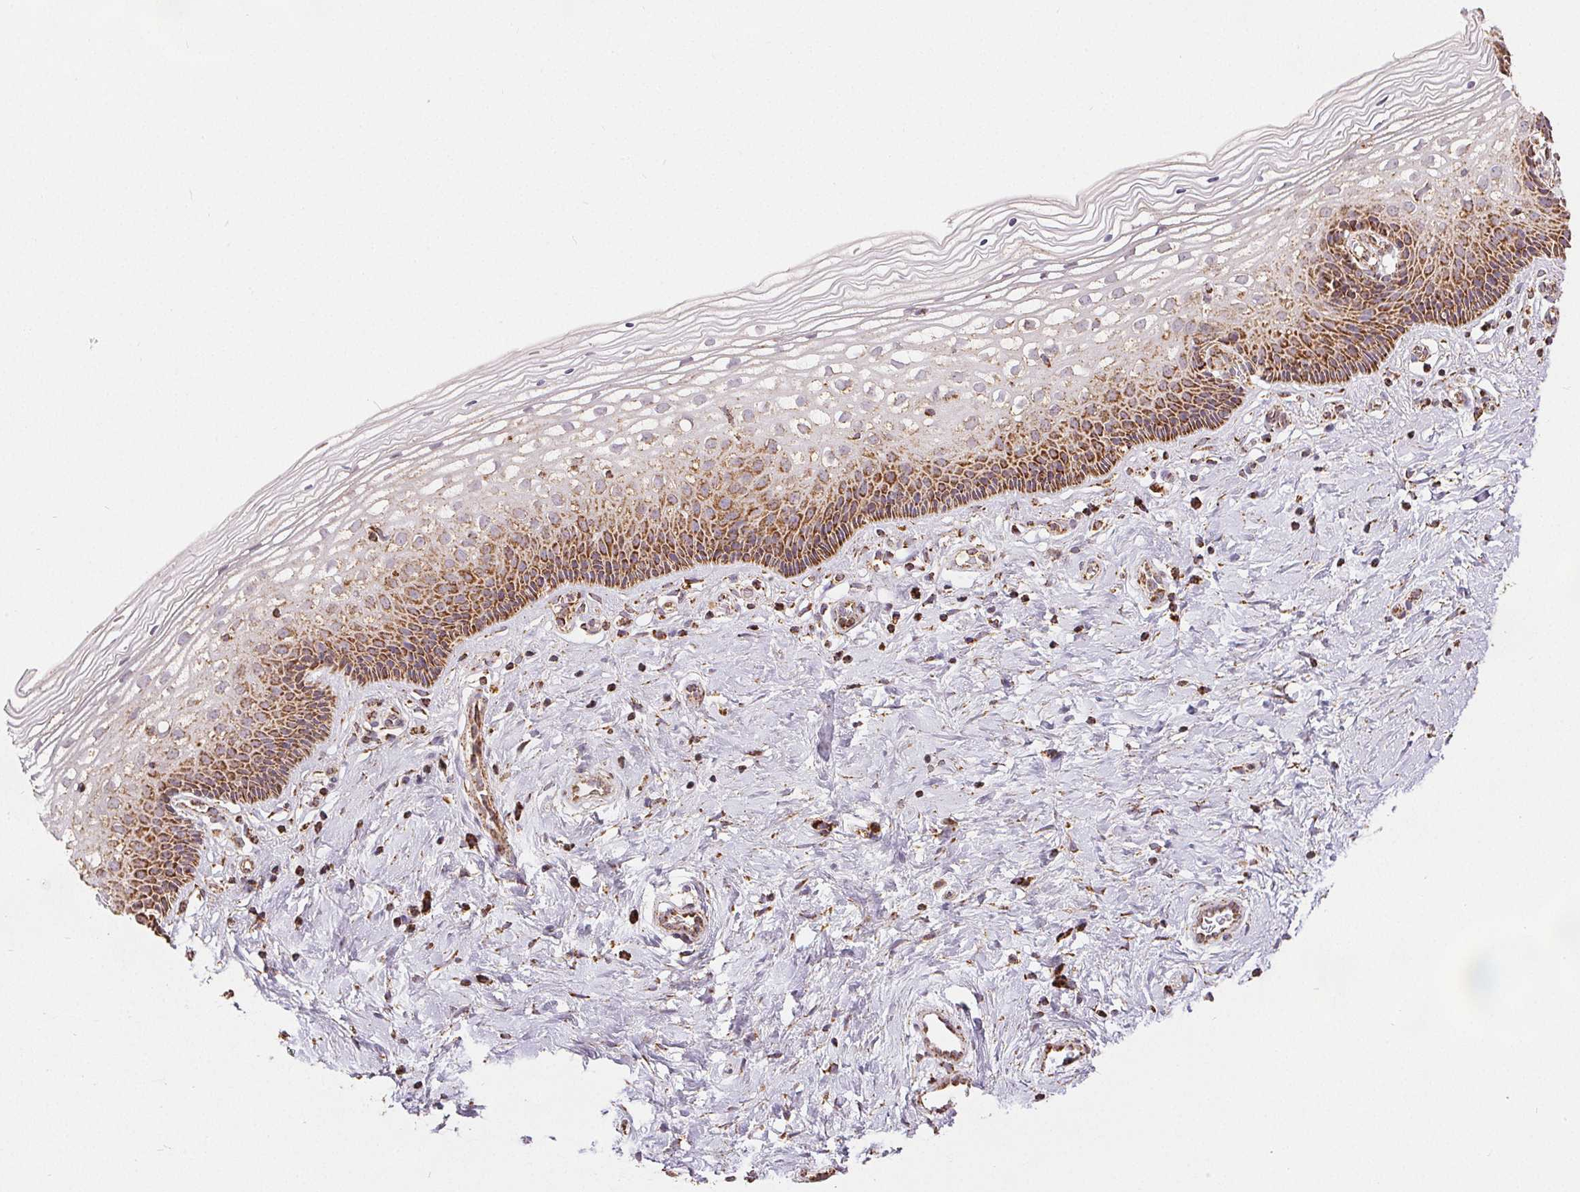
{"staining": {"intensity": "weak", "quantity": ">75%", "location": "cytoplasmic/membranous"}, "tissue": "cervix", "cell_type": "Glandular cells", "image_type": "normal", "snomed": [{"axis": "morphology", "description": "Normal tissue, NOS"}, {"axis": "topography", "description": "Cervix"}], "caption": "There is low levels of weak cytoplasmic/membranous staining in glandular cells of normal cervix, as demonstrated by immunohistochemical staining (brown color).", "gene": "SDHB", "patient": {"sex": "female", "age": 34}}